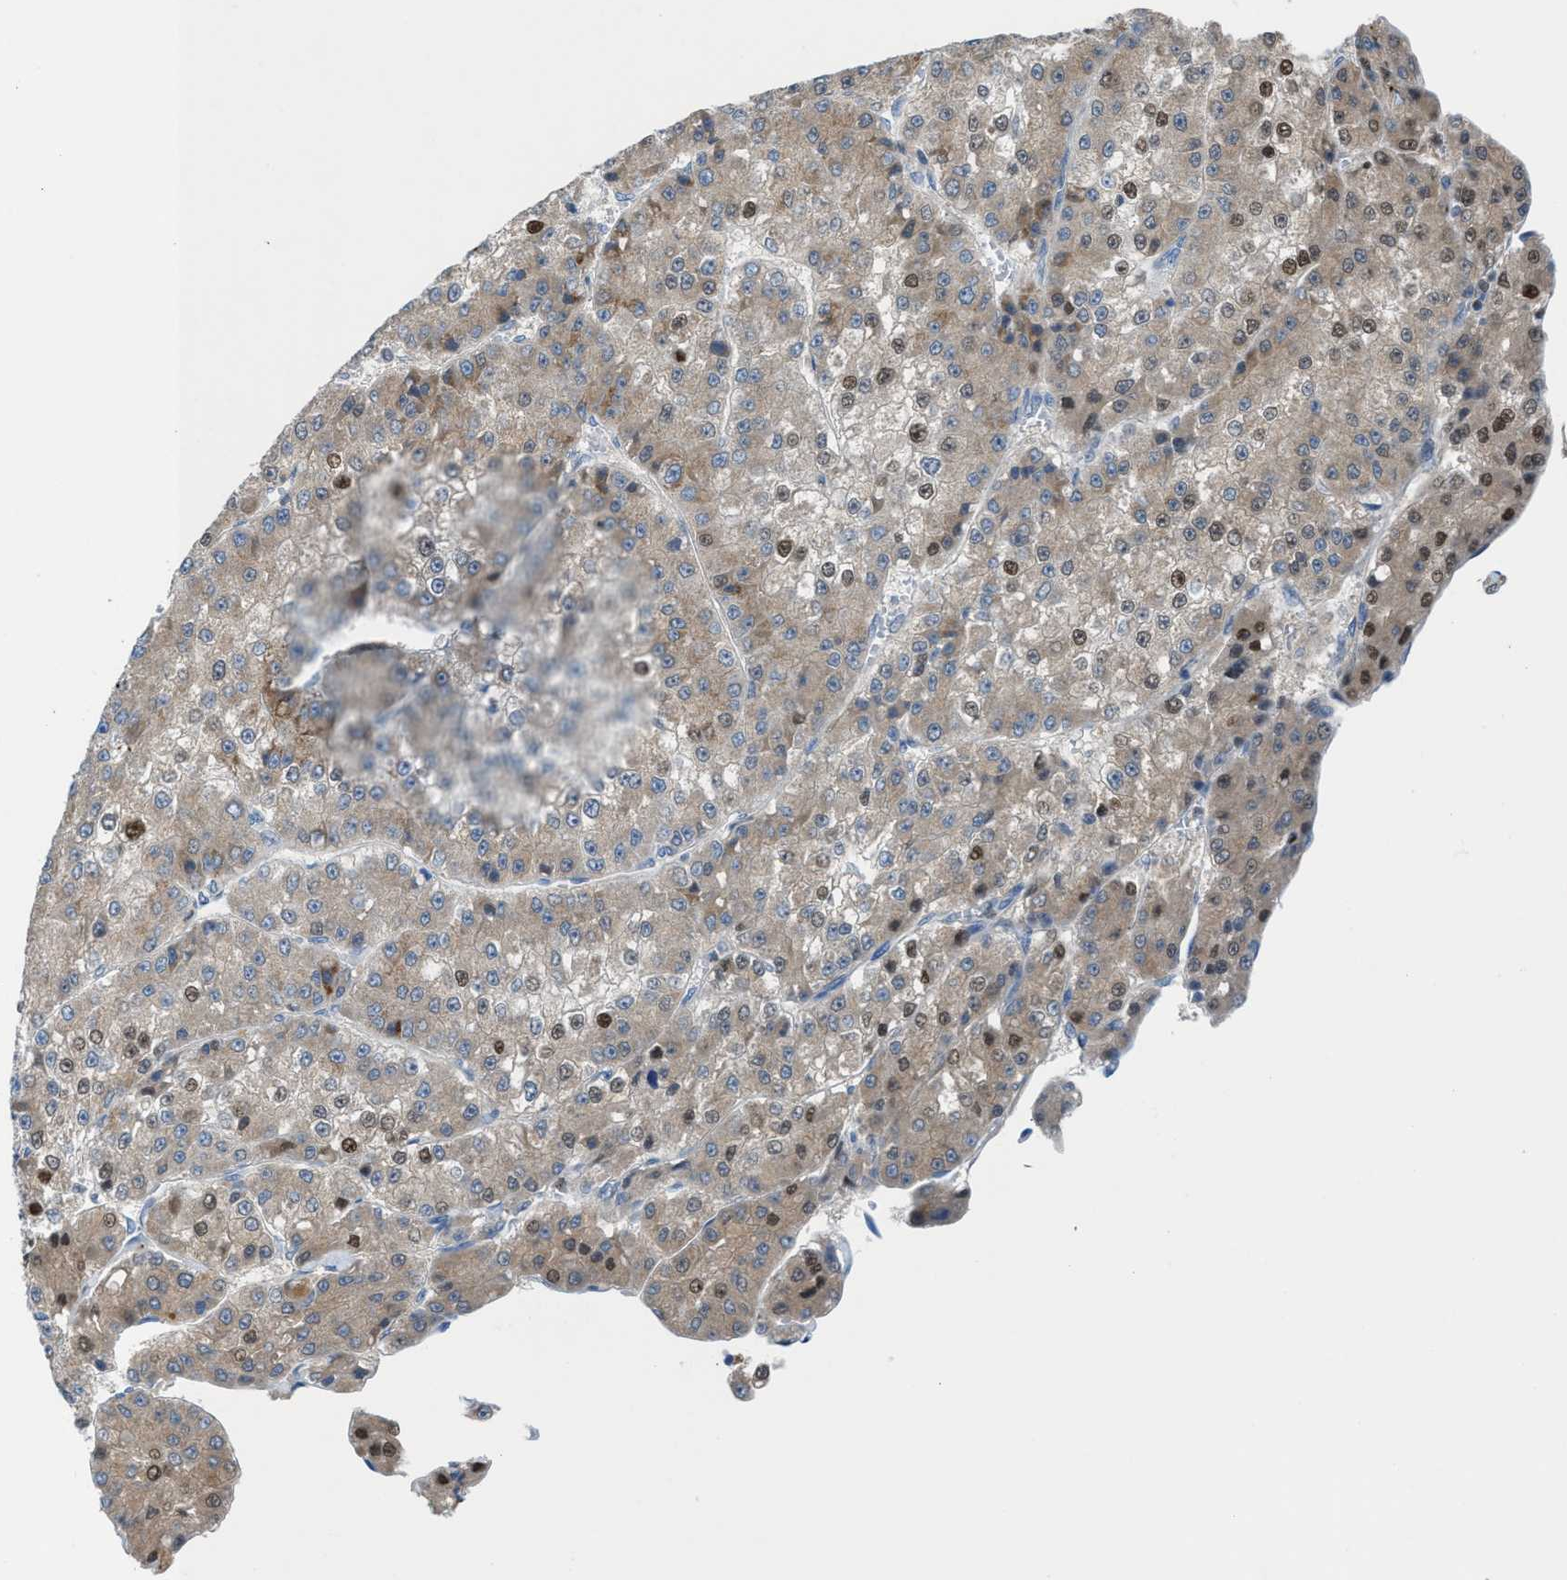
{"staining": {"intensity": "moderate", "quantity": "<25%", "location": "cytoplasmic/membranous,nuclear"}, "tissue": "liver cancer", "cell_type": "Tumor cells", "image_type": "cancer", "snomed": [{"axis": "morphology", "description": "Carcinoma, Hepatocellular, NOS"}, {"axis": "topography", "description": "Liver"}], "caption": "Immunohistochemical staining of human liver cancer (hepatocellular carcinoma) reveals low levels of moderate cytoplasmic/membranous and nuclear staining in approximately <25% of tumor cells.", "gene": "PPM1D", "patient": {"sex": "female", "age": 73}}